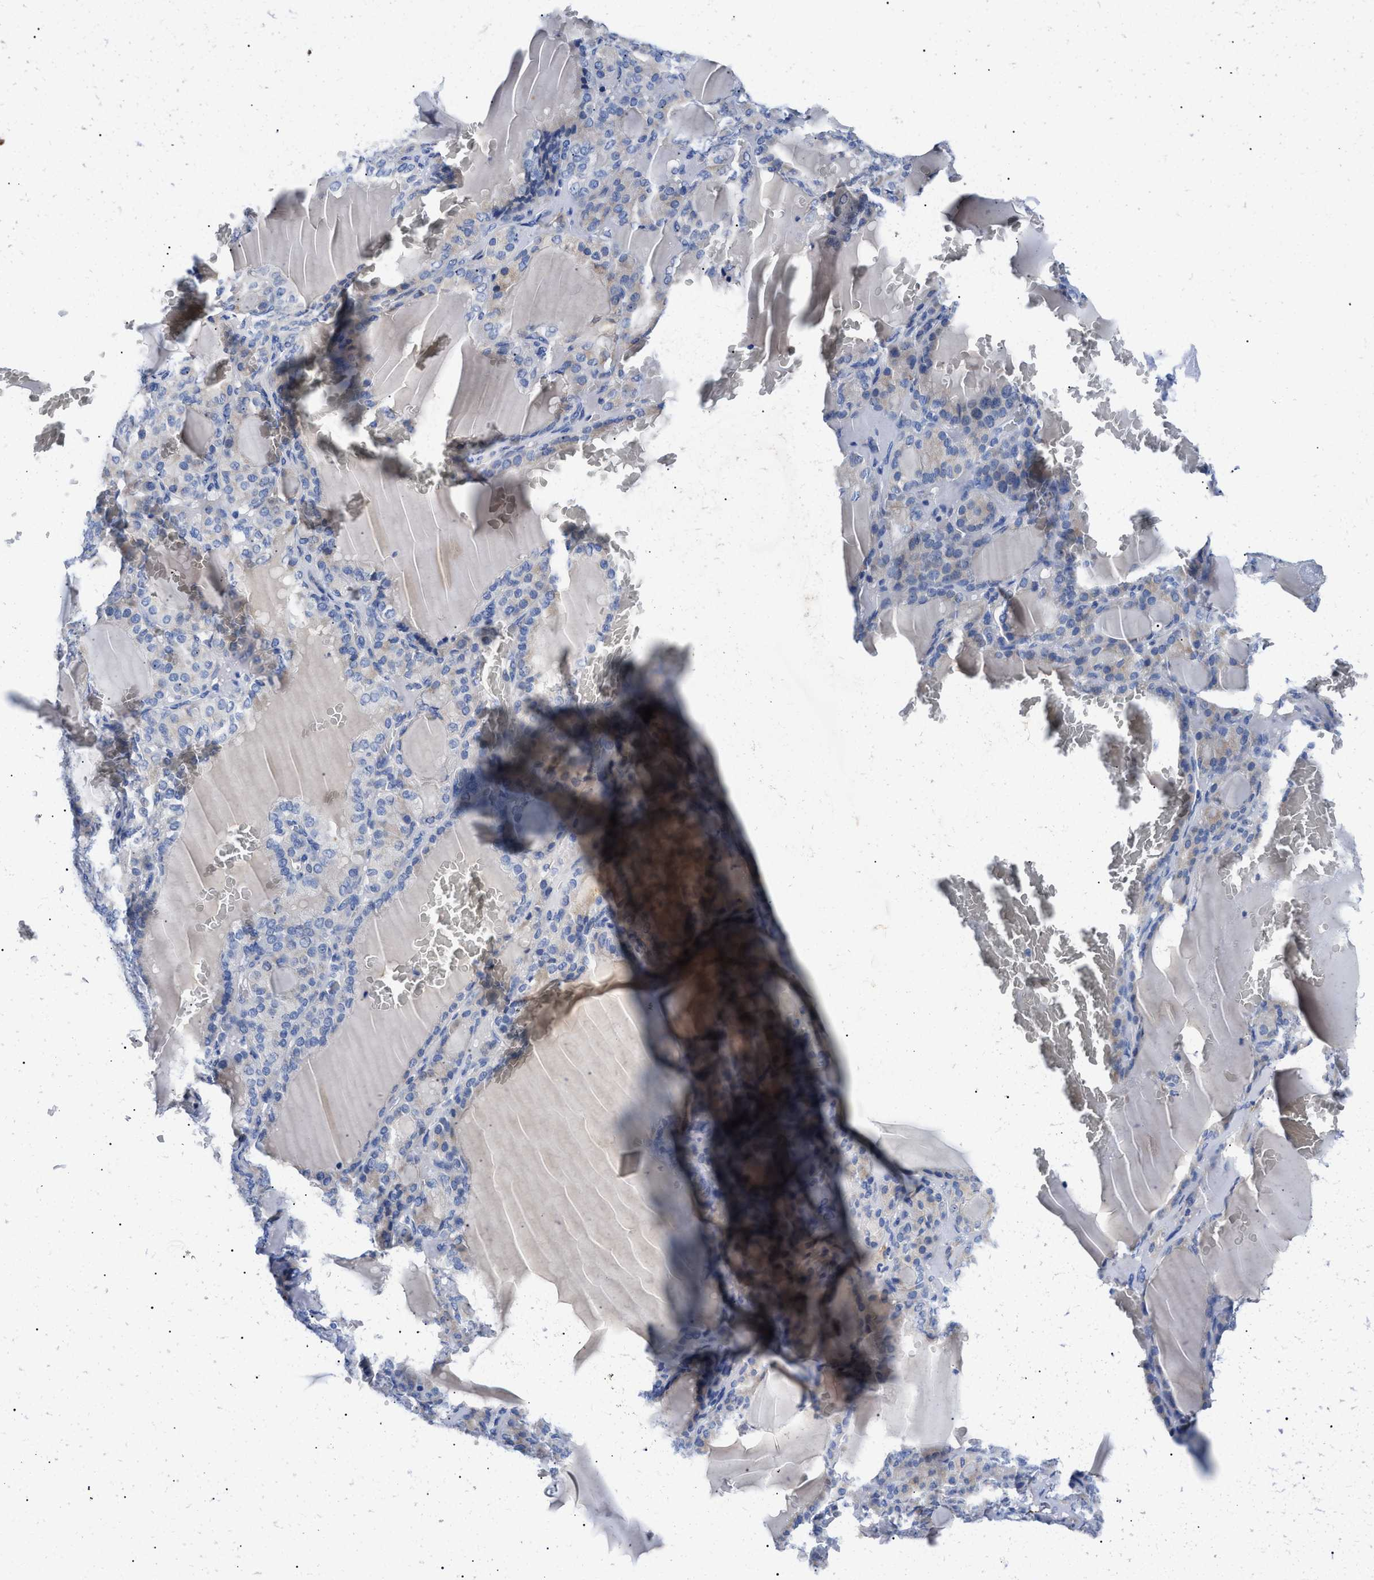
{"staining": {"intensity": "weak", "quantity": "25%-75%", "location": "cytoplasmic/membranous"}, "tissue": "thyroid gland", "cell_type": "Glandular cells", "image_type": "normal", "snomed": [{"axis": "morphology", "description": "Normal tissue, NOS"}, {"axis": "topography", "description": "Thyroid gland"}], "caption": "High-power microscopy captured an immunohistochemistry micrograph of unremarkable thyroid gland, revealing weak cytoplasmic/membranous staining in about 25%-75% of glandular cells.", "gene": "ACKR1", "patient": {"sex": "female", "age": 28}}